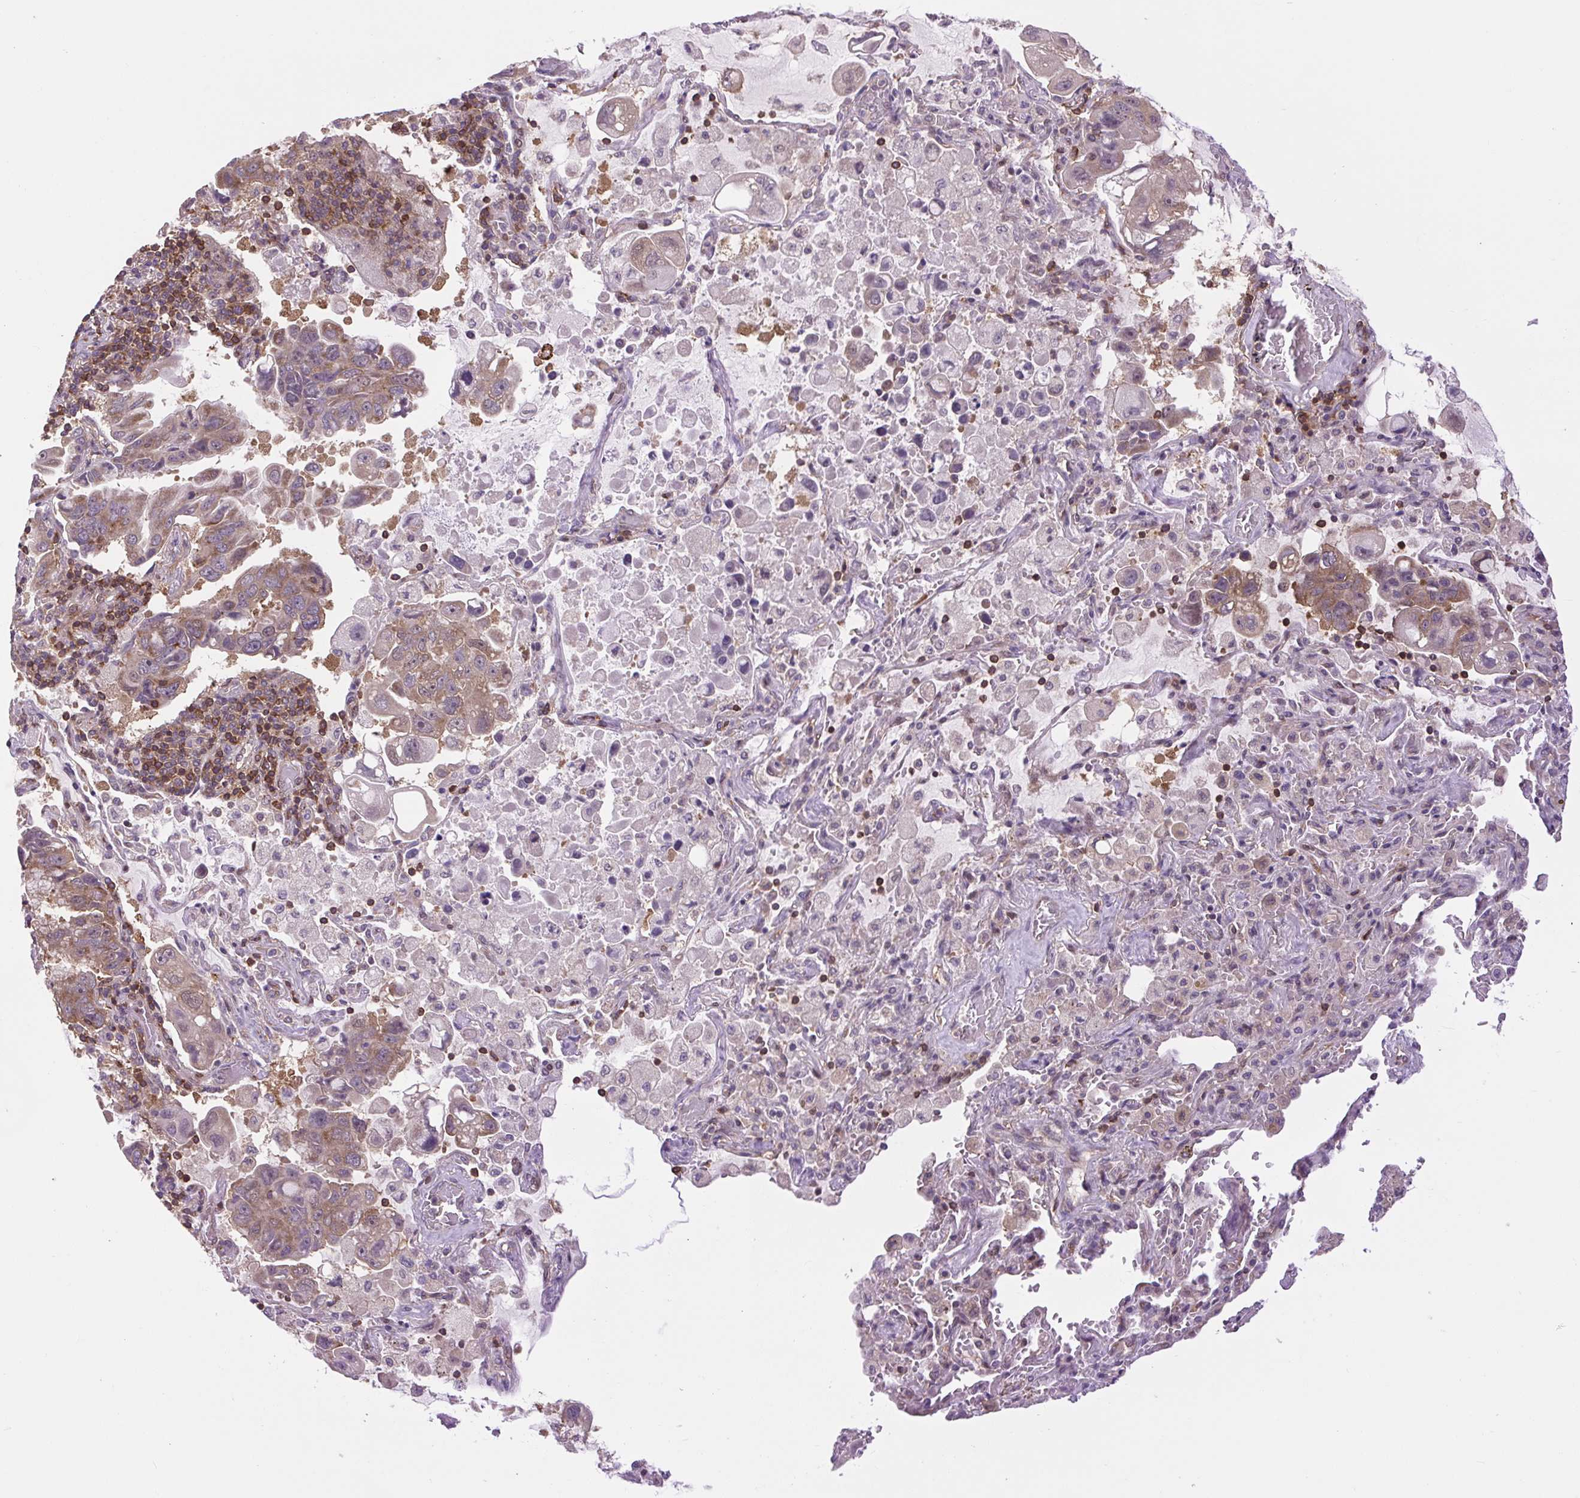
{"staining": {"intensity": "moderate", "quantity": ">75%", "location": "cytoplasmic/membranous"}, "tissue": "lung cancer", "cell_type": "Tumor cells", "image_type": "cancer", "snomed": [{"axis": "morphology", "description": "Adenocarcinoma, NOS"}, {"axis": "topography", "description": "Lung"}], "caption": "This is an image of IHC staining of adenocarcinoma (lung), which shows moderate positivity in the cytoplasmic/membranous of tumor cells.", "gene": "PLCG1", "patient": {"sex": "male", "age": 64}}